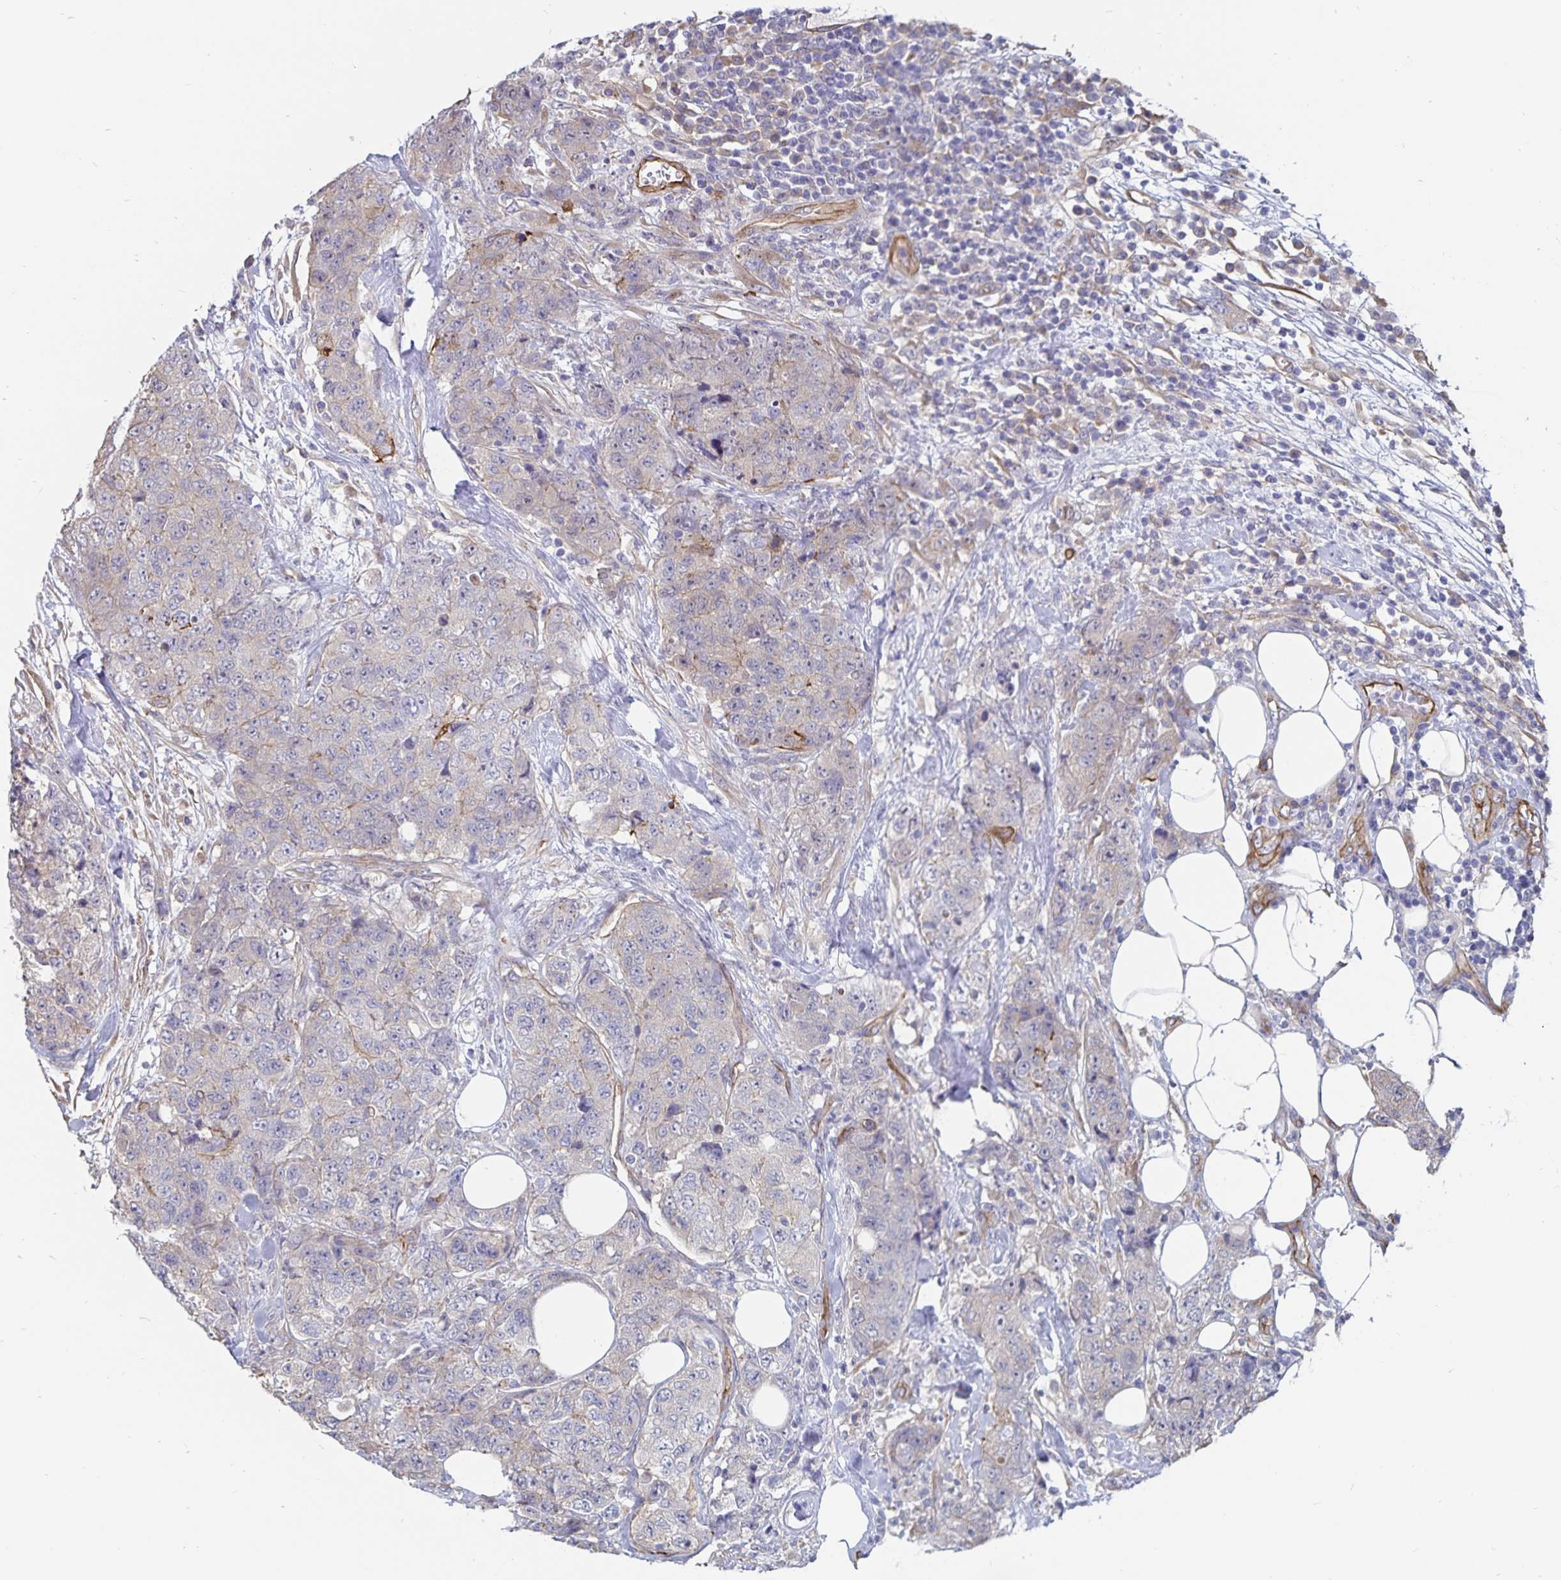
{"staining": {"intensity": "negative", "quantity": "none", "location": "none"}, "tissue": "urothelial cancer", "cell_type": "Tumor cells", "image_type": "cancer", "snomed": [{"axis": "morphology", "description": "Urothelial carcinoma, High grade"}, {"axis": "topography", "description": "Urinary bladder"}], "caption": "Immunohistochemistry (IHC) micrograph of neoplastic tissue: urothelial cancer stained with DAB reveals no significant protein staining in tumor cells.", "gene": "SSTR1", "patient": {"sex": "female", "age": 78}}